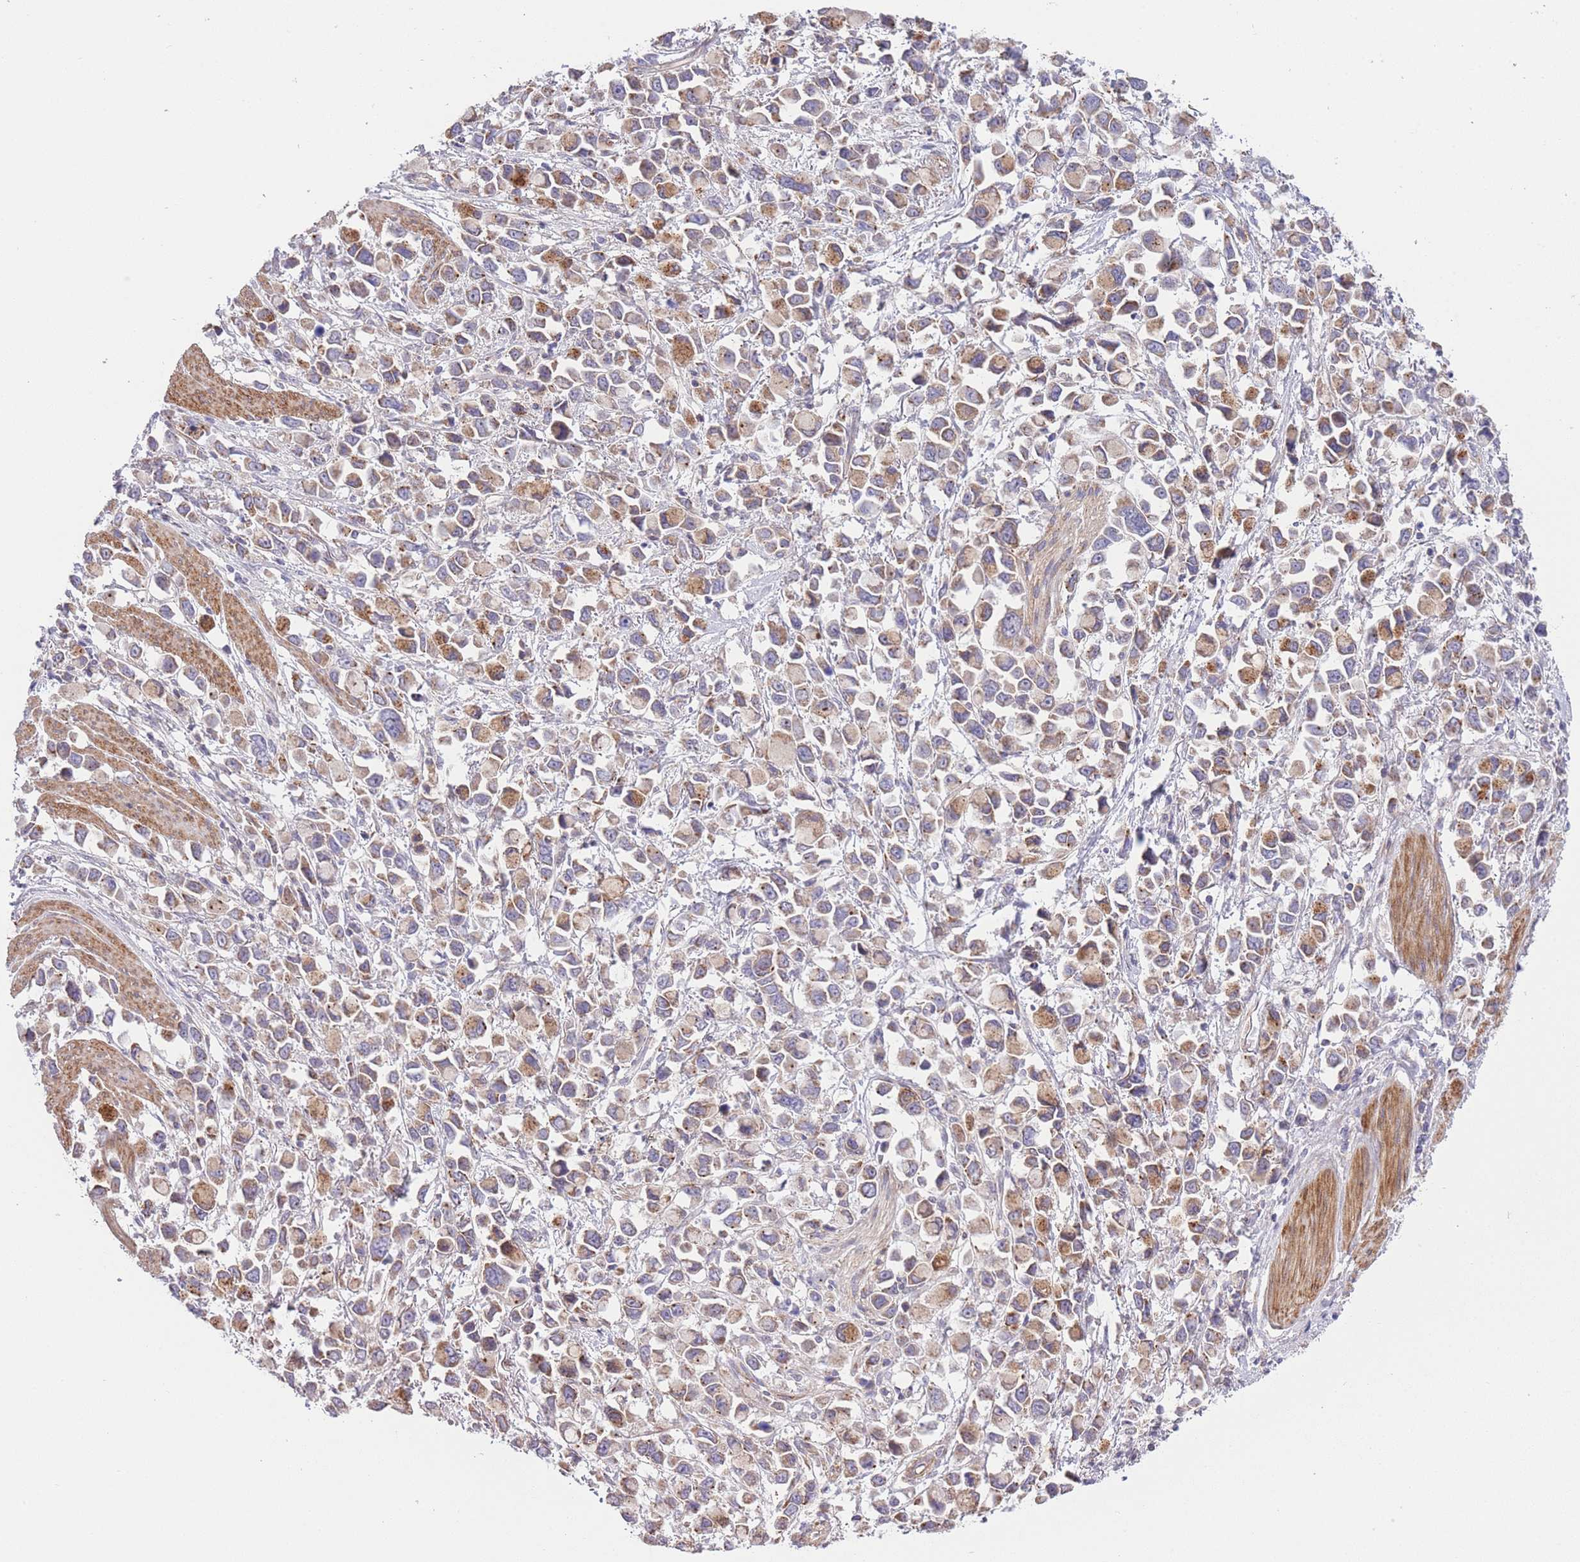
{"staining": {"intensity": "moderate", "quantity": "25%-75%", "location": "cytoplasmic/membranous"}, "tissue": "stomach cancer", "cell_type": "Tumor cells", "image_type": "cancer", "snomed": [{"axis": "morphology", "description": "Adenocarcinoma, NOS"}, {"axis": "topography", "description": "Stomach"}], "caption": "High-power microscopy captured an immunohistochemistry (IHC) photomicrograph of stomach adenocarcinoma, revealing moderate cytoplasmic/membranous expression in approximately 25%-75% of tumor cells.", "gene": "CTBP1", "patient": {"sex": "female", "age": 81}}